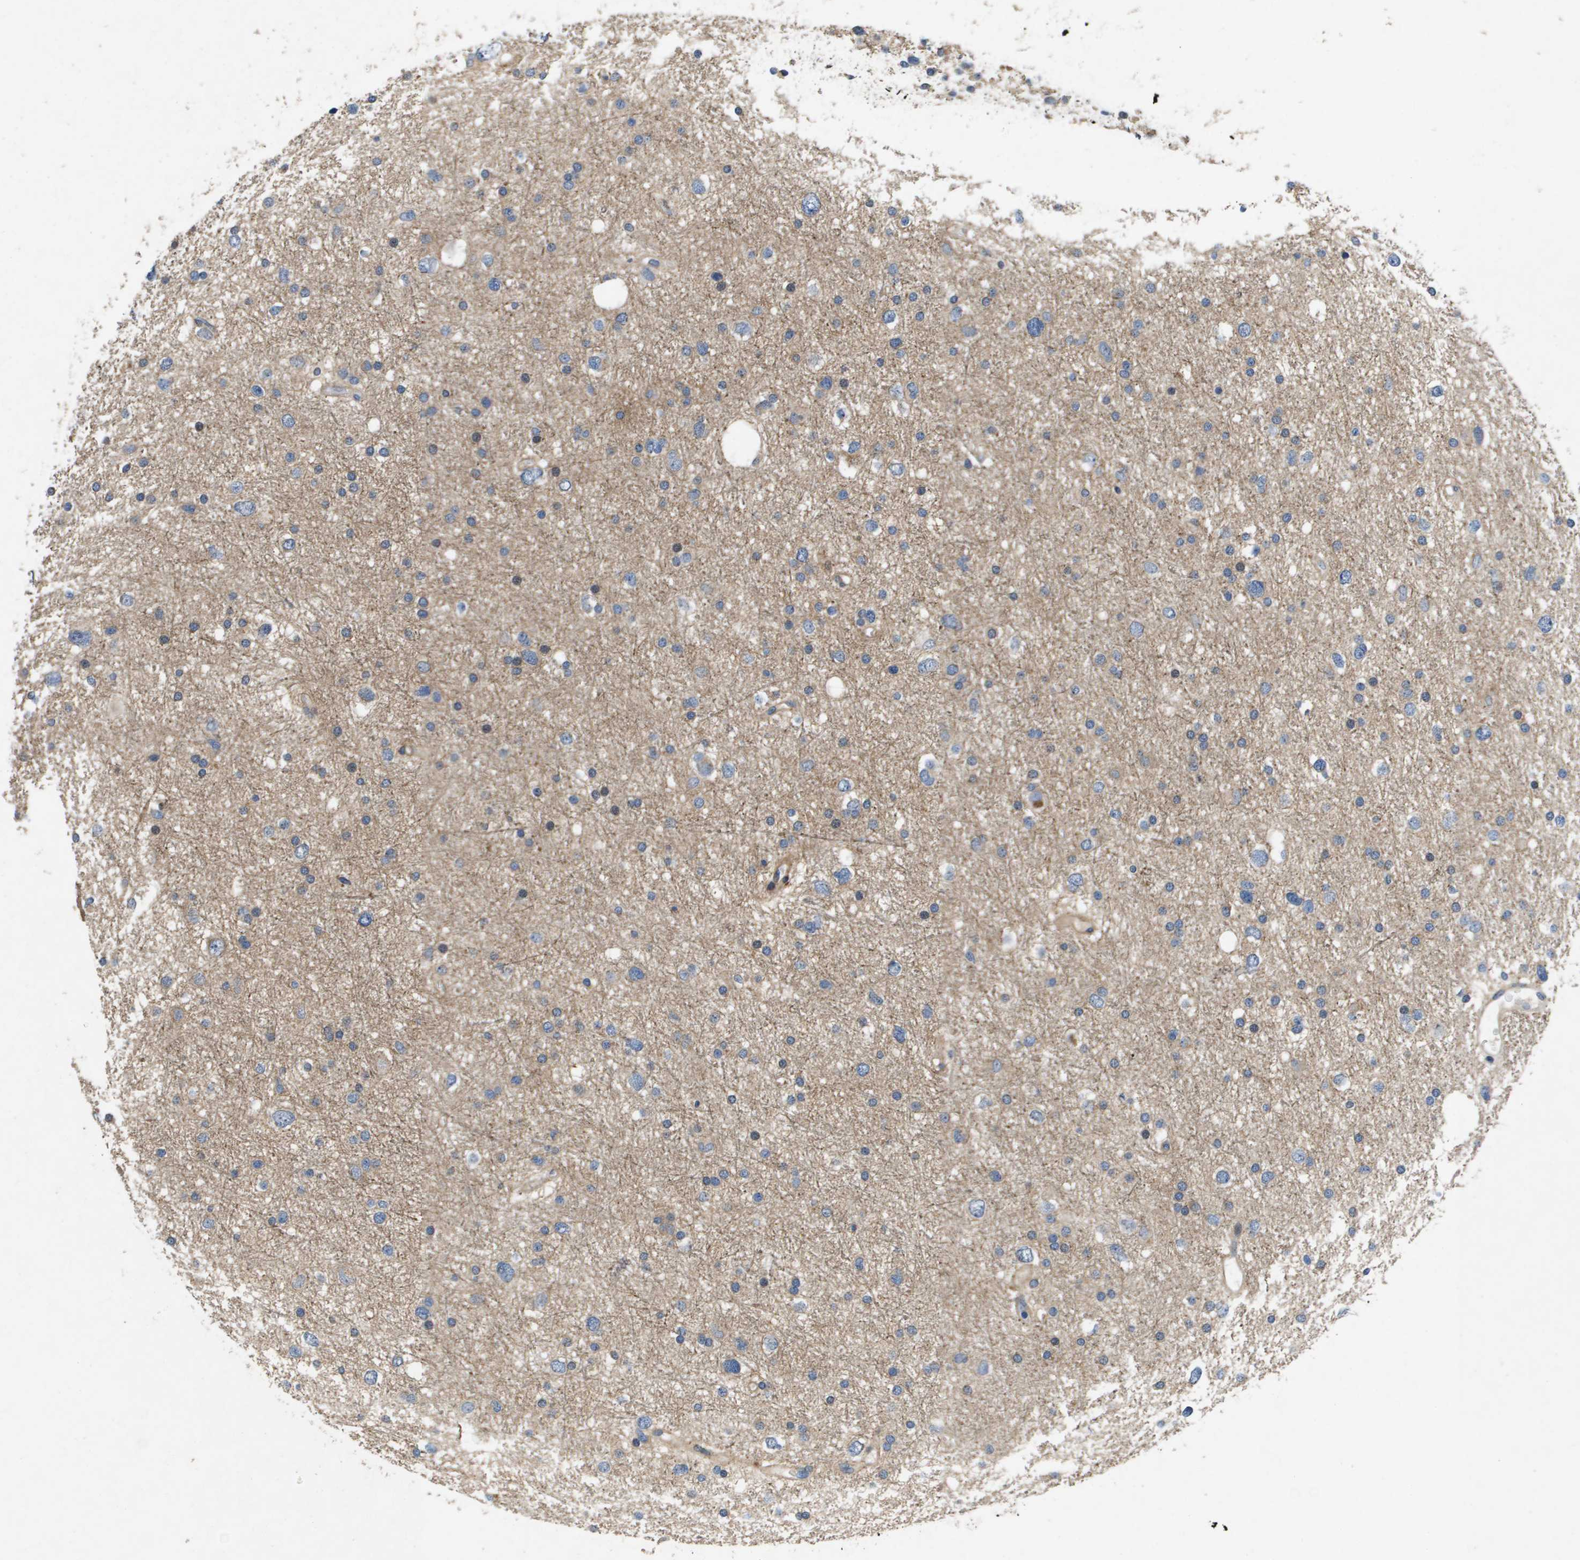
{"staining": {"intensity": "negative", "quantity": "none", "location": "none"}, "tissue": "glioma", "cell_type": "Tumor cells", "image_type": "cancer", "snomed": [{"axis": "morphology", "description": "Glioma, malignant, Low grade"}, {"axis": "topography", "description": "Brain"}], "caption": "High magnification brightfield microscopy of glioma stained with DAB (3,3'-diaminobenzidine) (brown) and counterstained with hematoxylin (blue): tumor cells show no significant expression. The staining is performed using DAB brown chromogen with nuclei counter-stained in using hematoxylin.", "gene": "ENTPD2", "patient": {"sex": "female", "age": 37}}